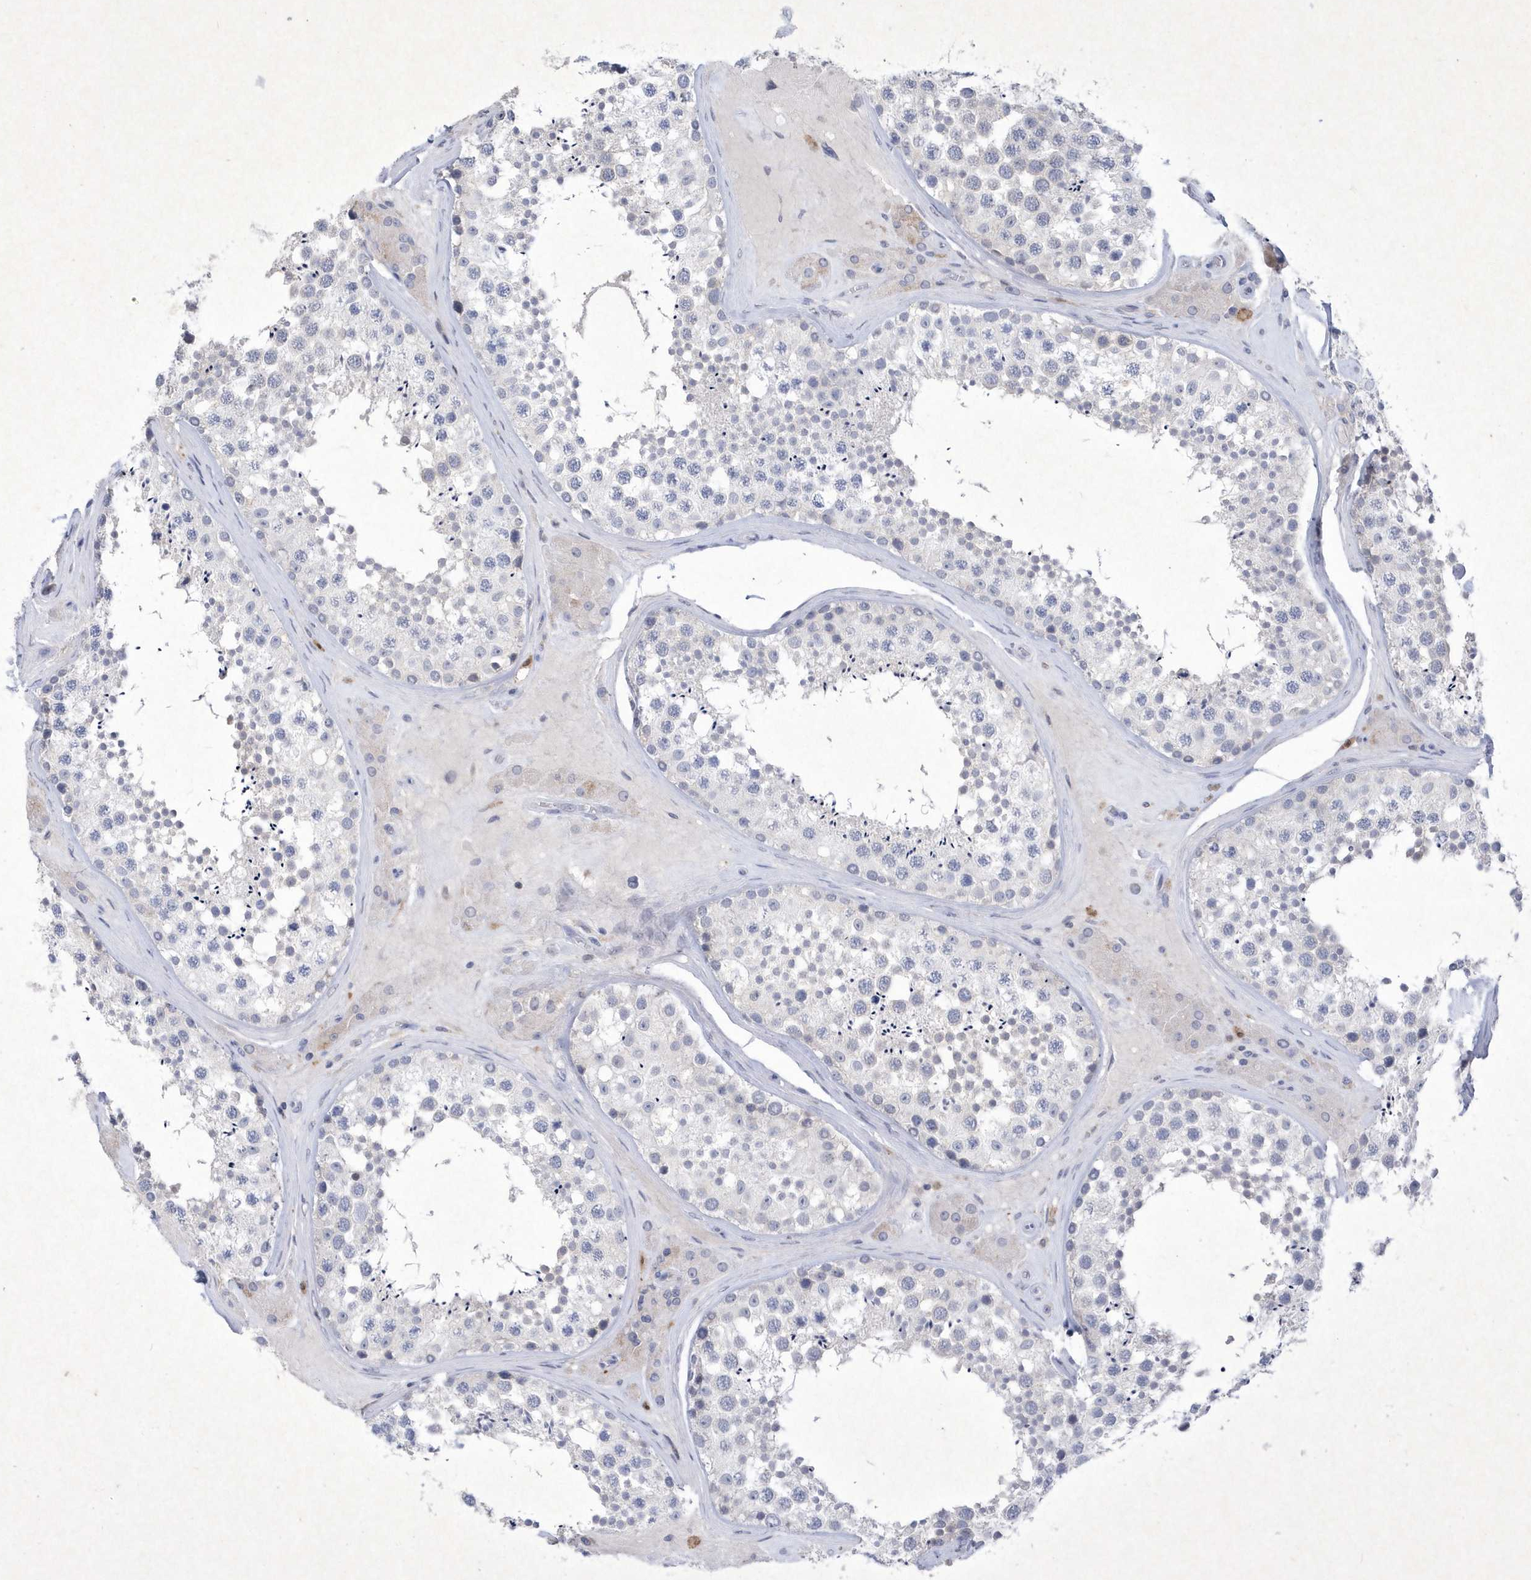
{"staining": {"intensity": "negative", "quantity": "none", "location": "none"}, "tissue": "testis", "cell_type": "Cells in seminiferous ducts", "image_type": "normal", "snomed": [{"axis": "morphology", "description": "Normal tissue, NOS"}, {"axis": "topography", "description": "Testis"}], "caption": "Immunohistochemical staining of benign human testis exhibits no significant staining in cells in seminiferous ducts. Brightfield microscopy of immunohistochemistry stained with DAB (brown) and hematoxylin (blue), captured at high magnification.", "gene": "BHLHA15", "patient": {"sex": "male", "age": 46}}